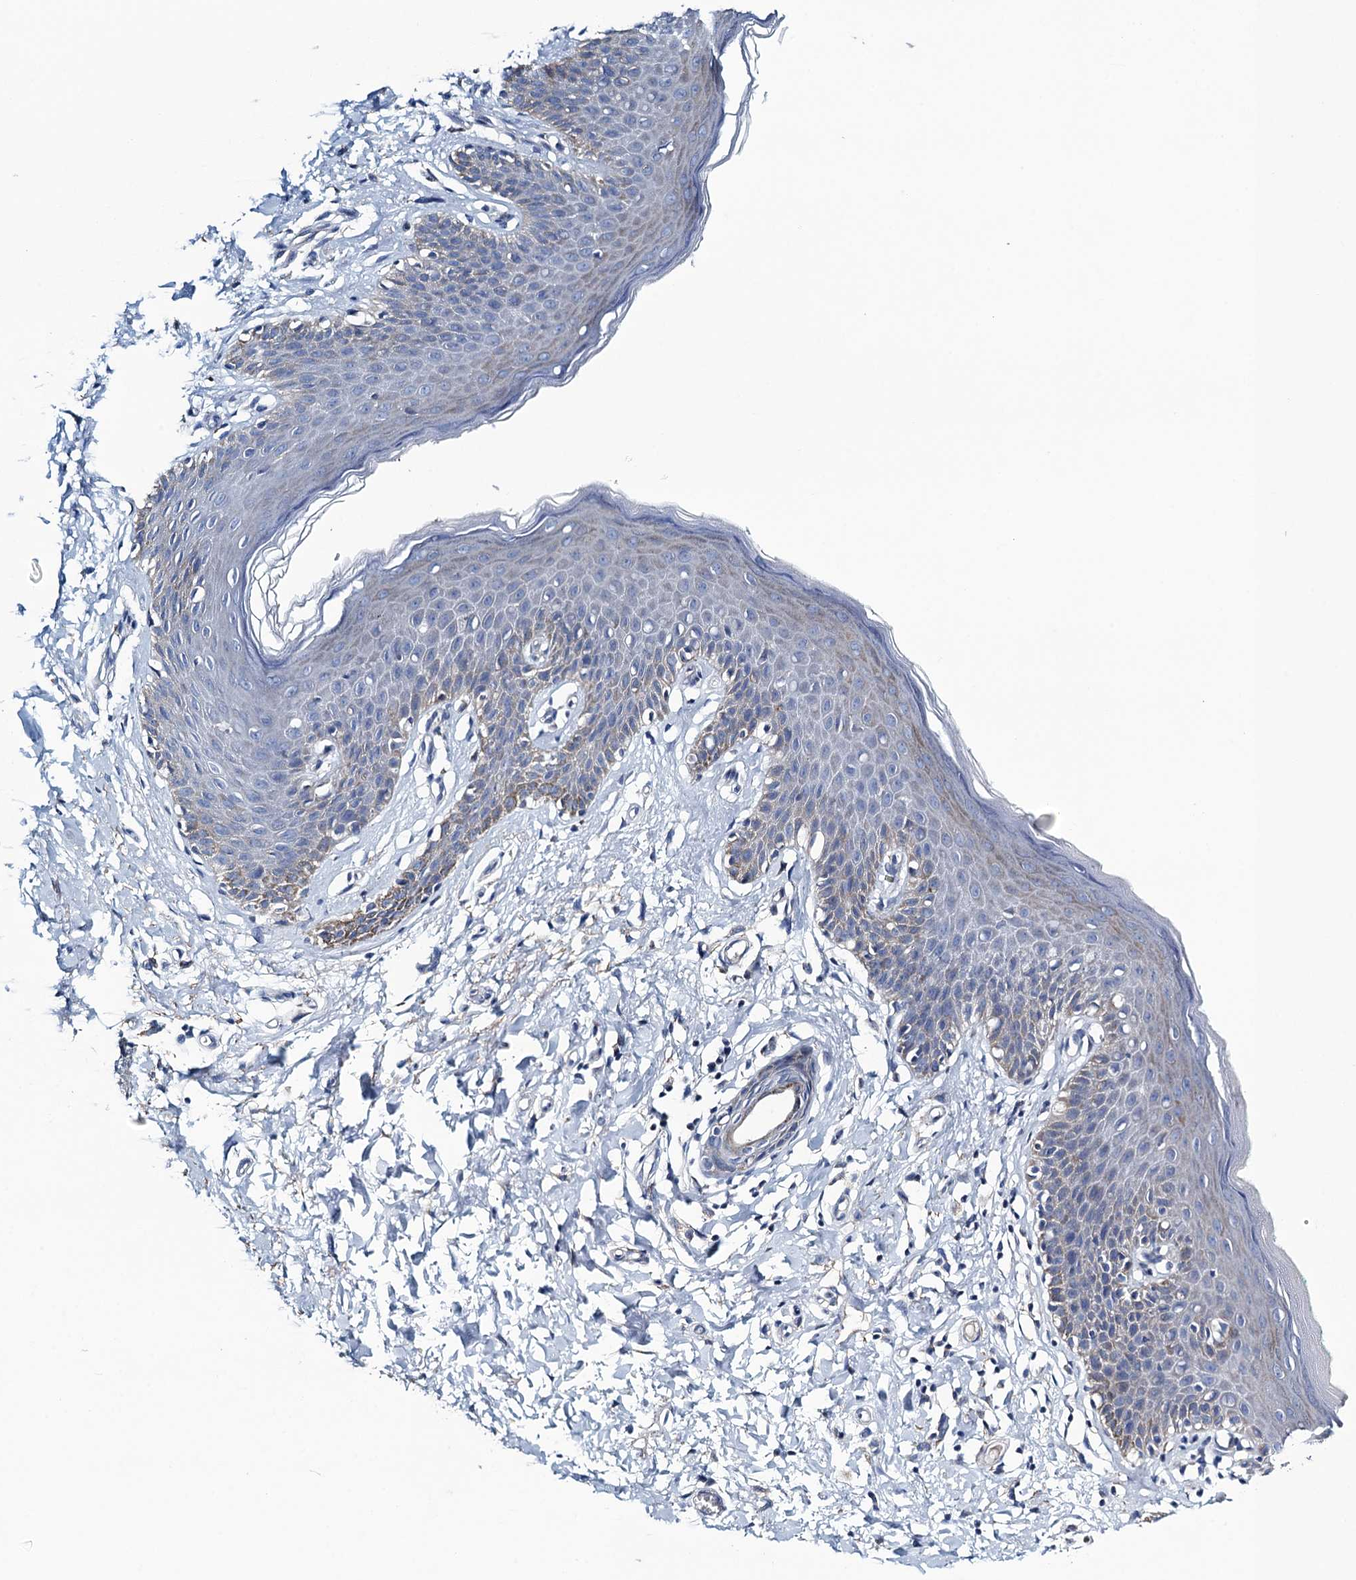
{"staining": {"intensity": "weak", "quantity": "<25%", "location": "cytoplasmic/membranous"}, "tissue": "skin", "cell_type": "Epidermal cells", "image_type": "normal", "snomed": [{"axis": "morphology", "description": "Normal tissue, NOS"}, {"axis": "topography", "description": "Vulva"}], "caption": "The histopathology image shows no staining of epidermal cells in unremarkable skin. (DAB immunohistochemistry, high magnification).", "gene": "C10orf88", "patient": {"sex": "female", "age": 66}}